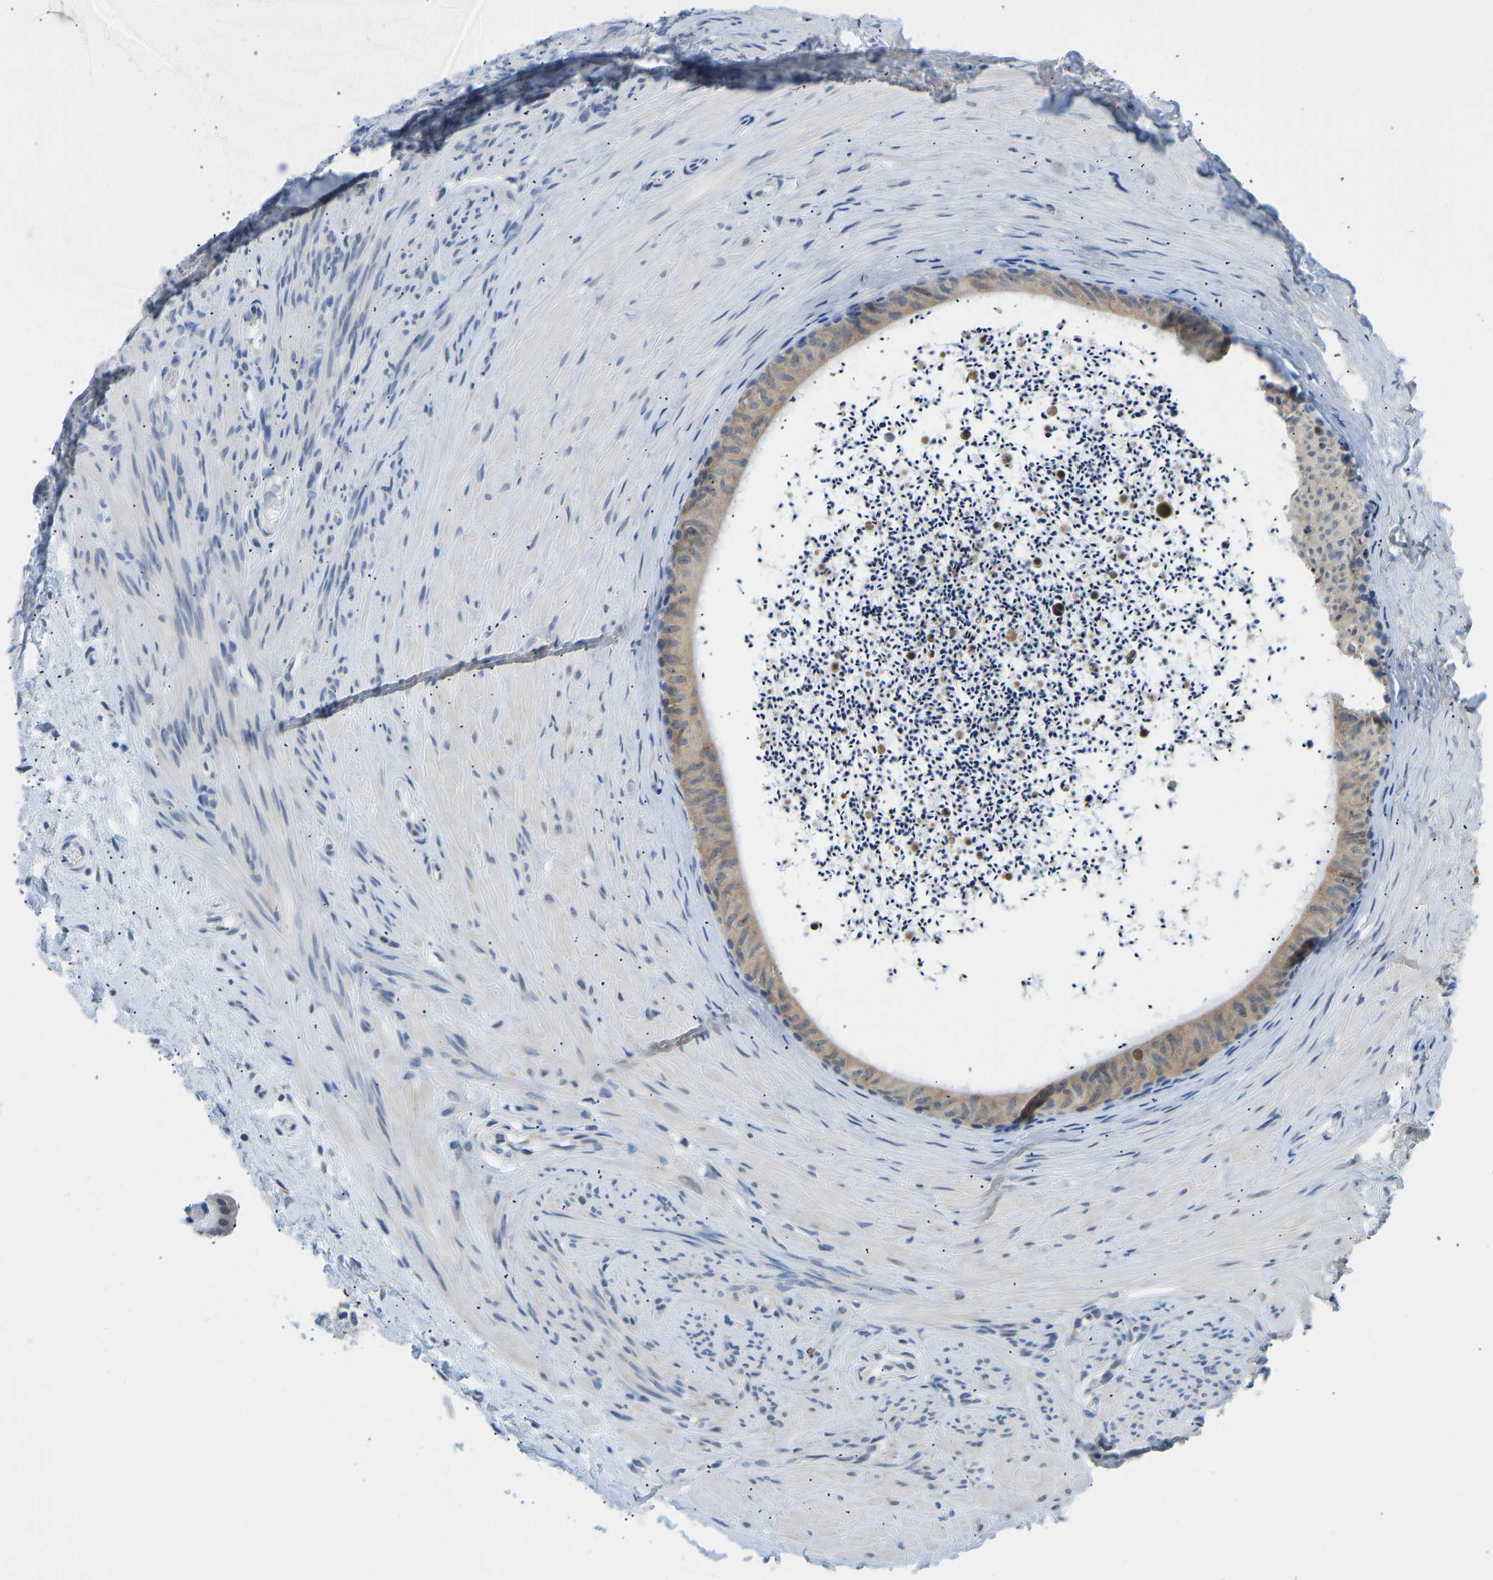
{"staining": {"intensity": "moderate", "quantity": ">75%", "location": "cytoplasmic/membranous"}, "tissue": "epididymis", "cell_type": "Glandular cells", "image_type": "normal", "snomed": [{"axis": "morphology", "description": "Normal tissue, NOS"}, {"axis": "topography", "description": "Epididymis"}], "caption": "Benign epididymis shows moderate cytoplasmic/membranous expression in approximately >75% of glandular cells, visualized by immunohistochemistry.", "gene": "VRK1", "patient": {"sex": "male", "age": 56}}